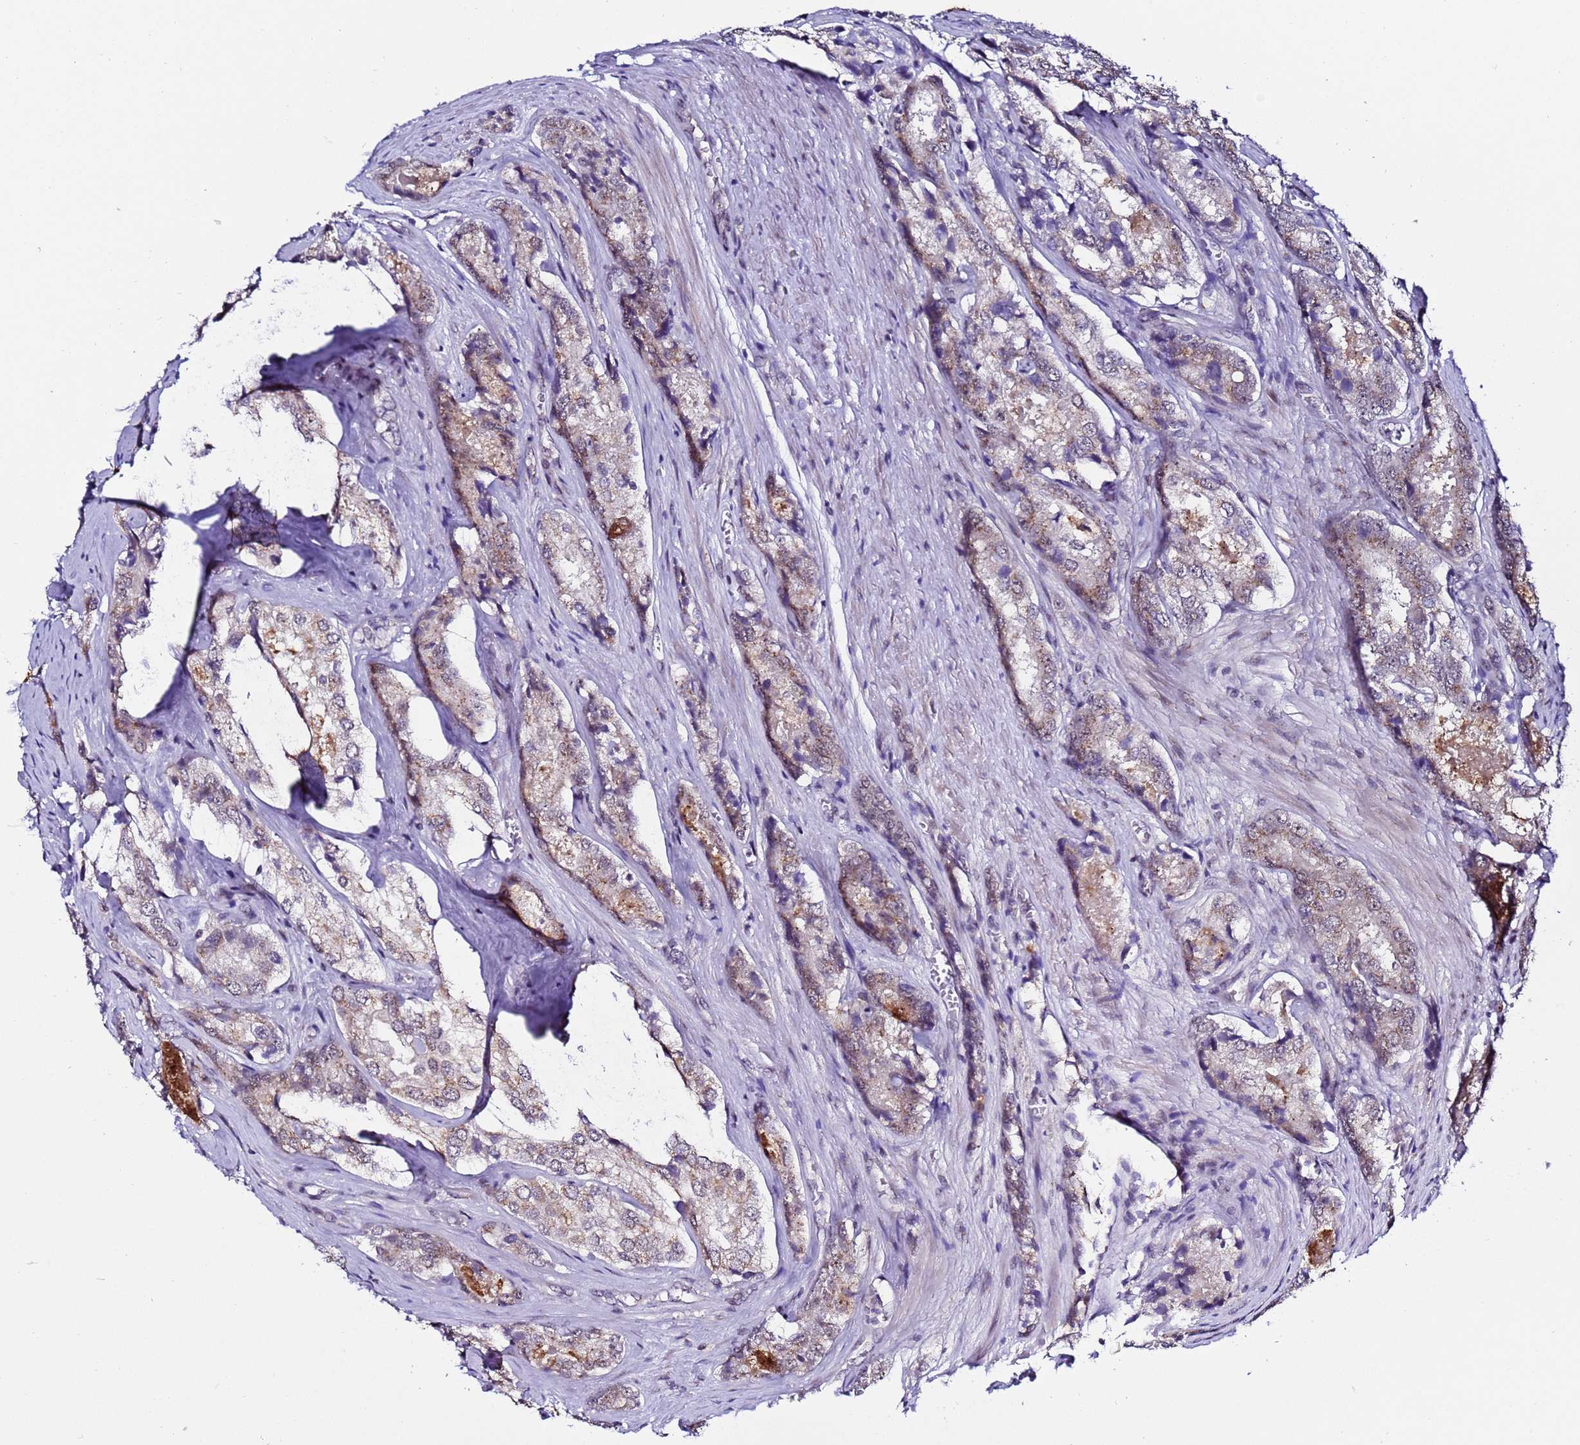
{"staining": {"intensity": "moderate", "quantity": "25%-75%", "location": "cytoplasmic/membranous"}, "tissue": "prostate cancer", "cell_type": "Tumor cells", "image_type": "cancer", "snomed": [{"axis": "morphology", "description": "Adenocarcinoma, Low grade"}, {"axis": "topography", "description": "Prostate"}], "caption": "Brown immunohistochemical staining in human adenocarcinoma (low-grade) (prostate) displays moderate cytoplasmic/membranous positivity in approximately 25%-75% of tumor cells. The staining is performed using DAB brown chromogen to label protein expression. The nuclei are counter-stained blue using hematoxylin.", "gene": "C19orf47", "patient": {"sex": "male", "age": 68}}